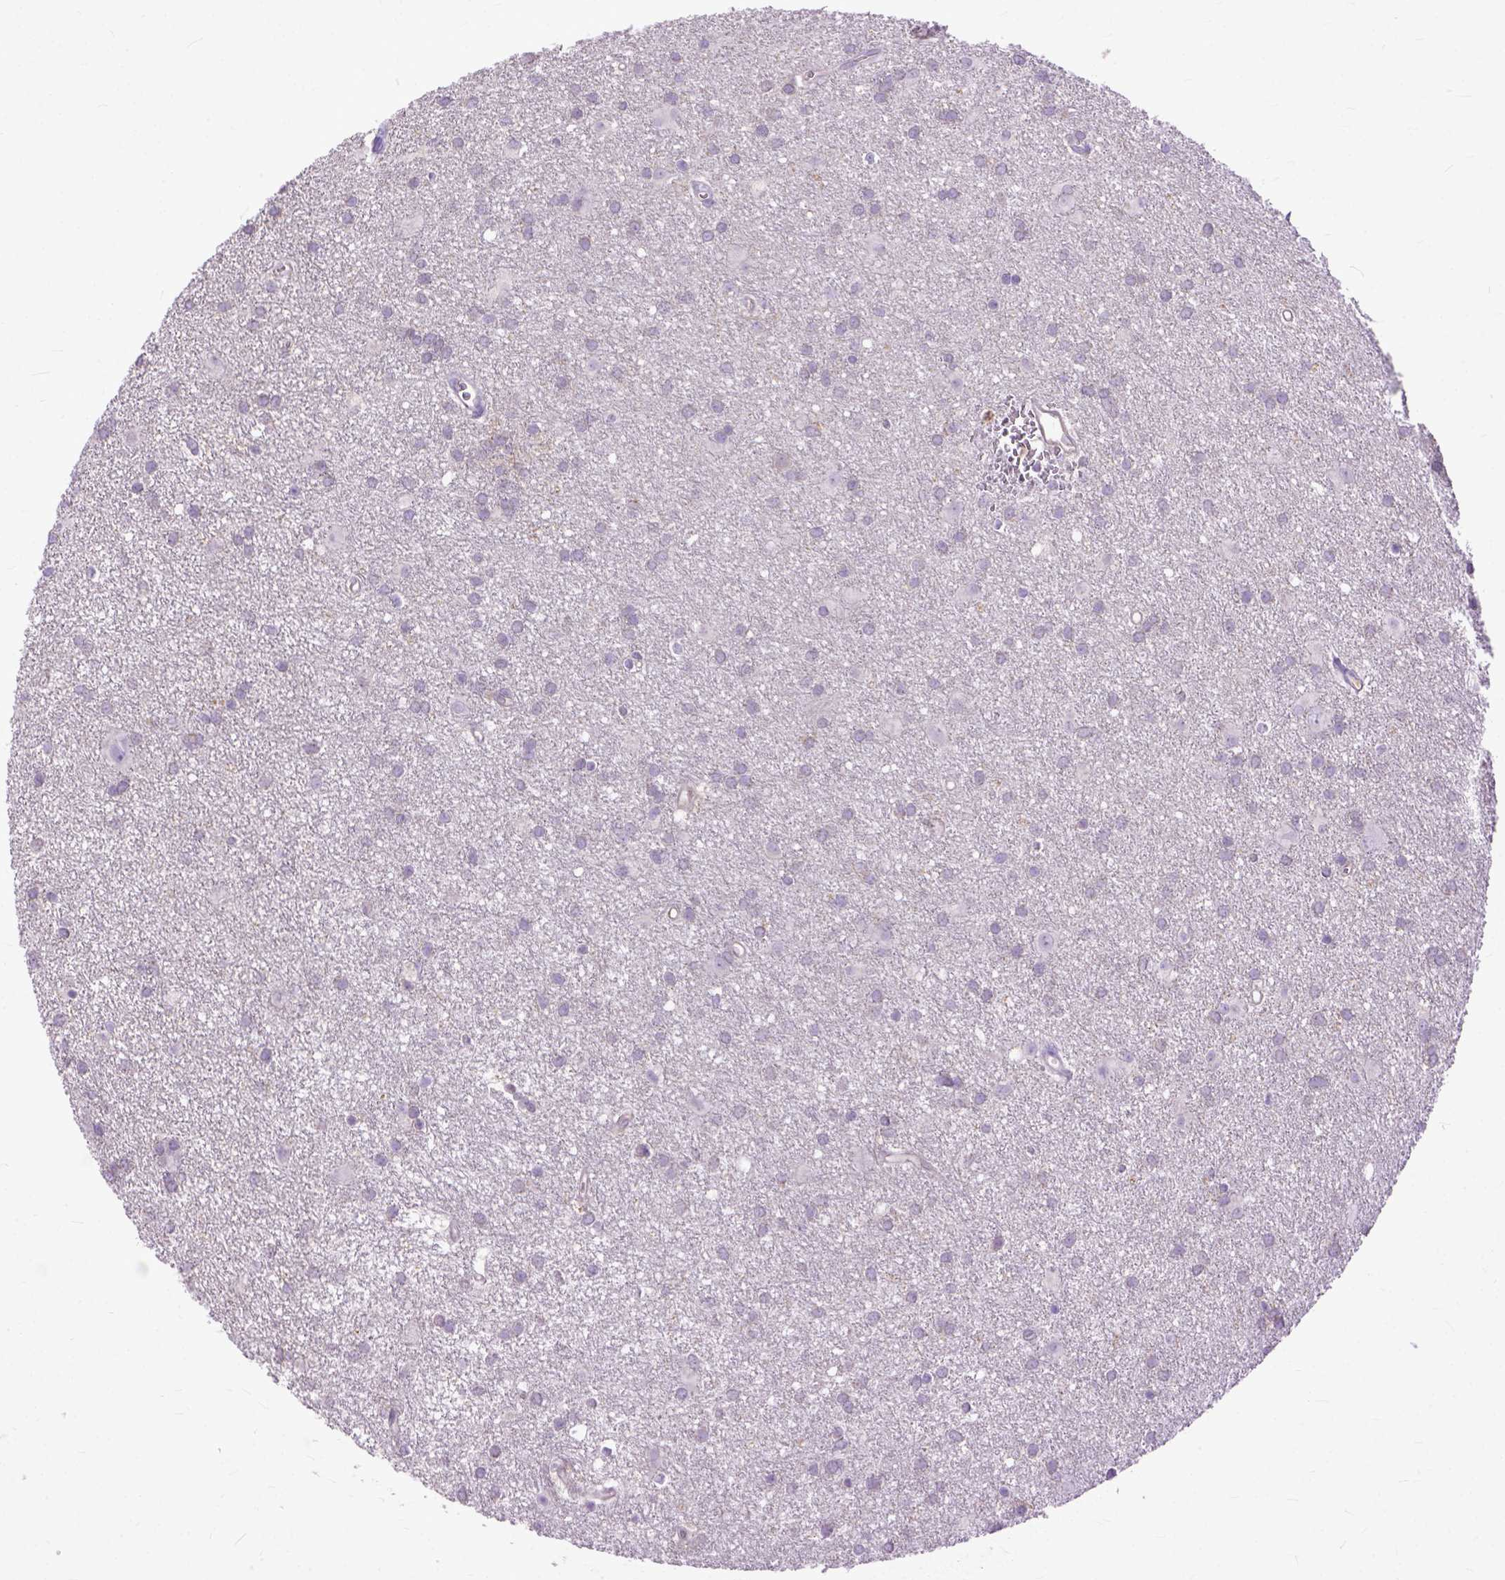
{"staining": {"intensity": "negative", "quantity": "none", "location": "none"}, "tissue": "glioma", "cell_type": "Tumor cells", "image_type": "cancer", "snomed": [{"axis": "morphology", "description": "Glioma, malignant, Low grade"}, {"axis": "topography", "description": "Brain"}], "caption": "Immunohistochemistry (IHC) image of neoplastic tissue: human glioma stained with DAB (3,3'-diaminobenzidine) demonstrates no significant protein positivity in tumor cells. Brightfield microscopy of IHC stained with DAB (brown) and hematoxylin (blue), captured at high magnification.", "gene": "NAMPT", "patient": {"sex": "male", "age": 58}}